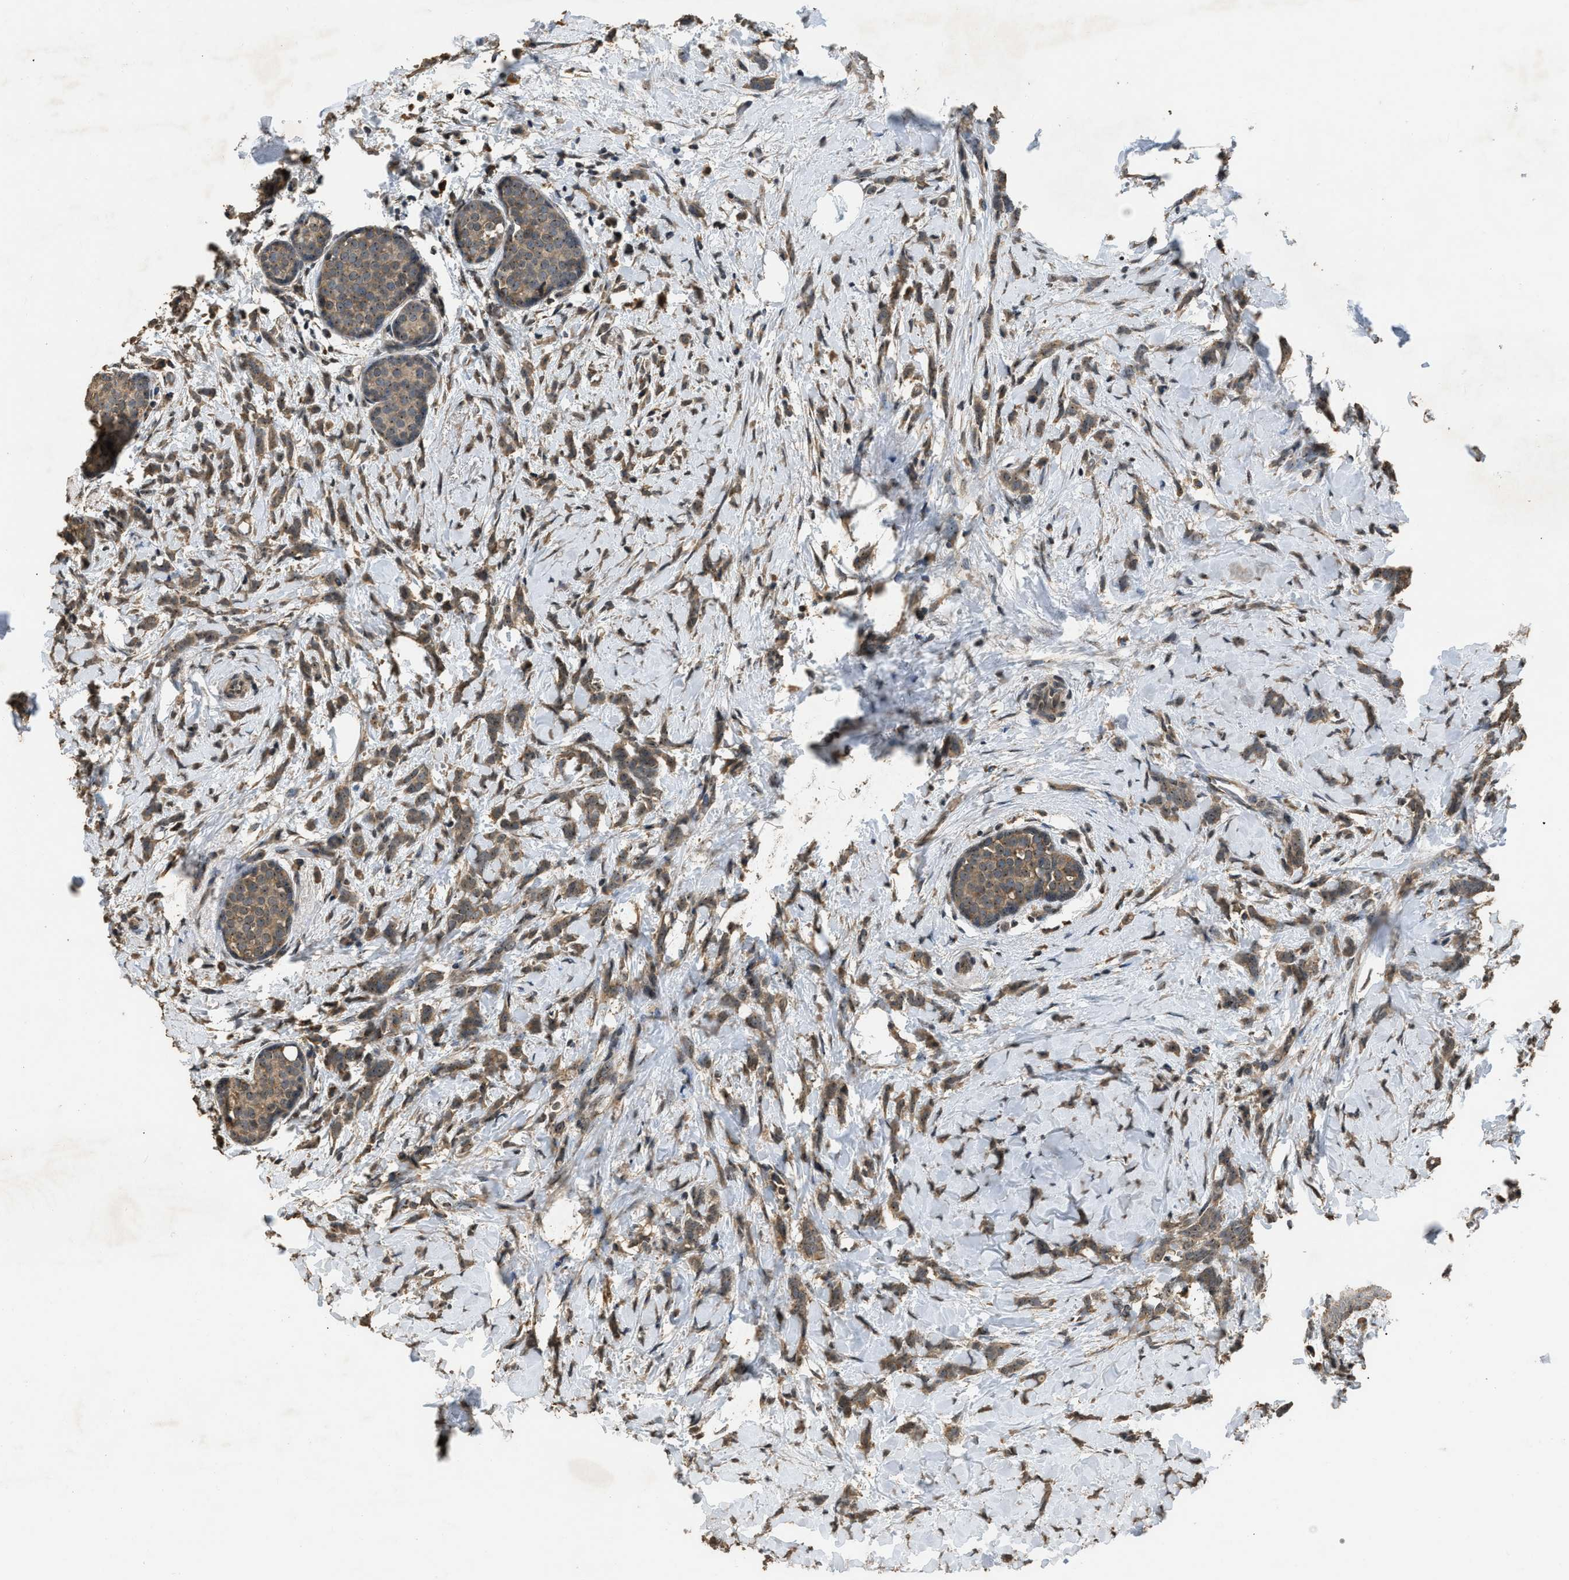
{"staining": {"intensity": "moderate", "quantity": ">75%", "location": "cytoplasmic/membranous,nuclear"}, "tissue": "breast cancer", "cell_type": "Tumor cells", "image_type": "cancer", "snomed": [{"axis": "morphology", "description": "Lobular carcinoma, in situ"}, {"axis": "morphology", "description": "Lobular carcinoma"}, {"axis": "topography", "description": "Breast"}], "caption": "Breast cancer (lobular carcinoma) stained with a protein marker shows moderate staining in tumor cells.", "gene": "DENND6B", "patient": {"sex": "female", "age": 41}}